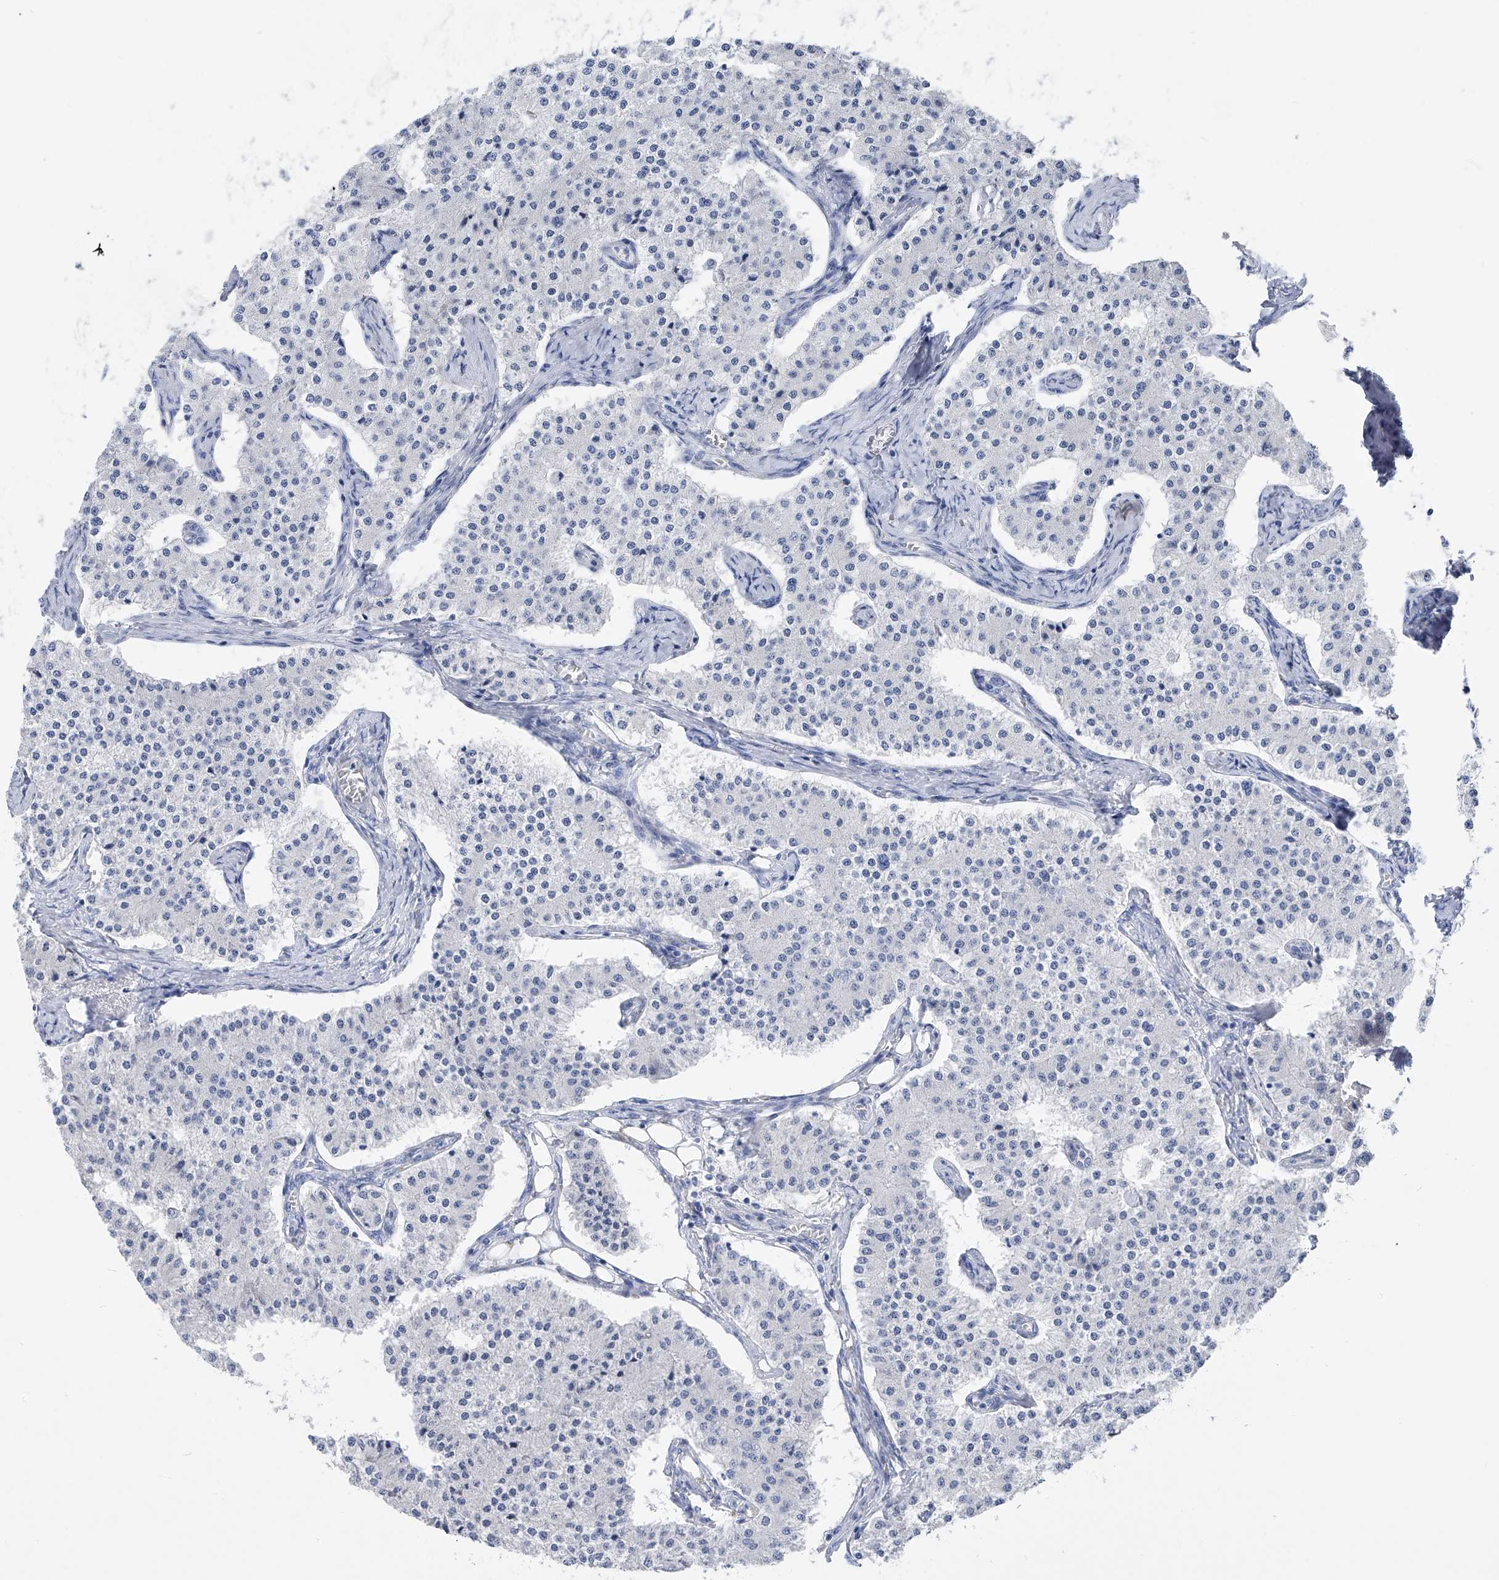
{"staining": {"intensity": "negative", "quantity": "none", "location": "none"}, "tissue": "carcinoid", "cell_type": "Tumor cells", "image_type": "cancer", "snomed": [{"axis": "morphology", "description": "Carcinoid, malignant, NOS"}, {"axis": "topography", "description": "Colon"}], "caption": "Immunohistochemistry histopathology image of carcinoid stained for a protein (brown), which shows no positivity in tumor cells.", "gene": "ADRA1A", "patient": {"sex": "female", "age": 52}}